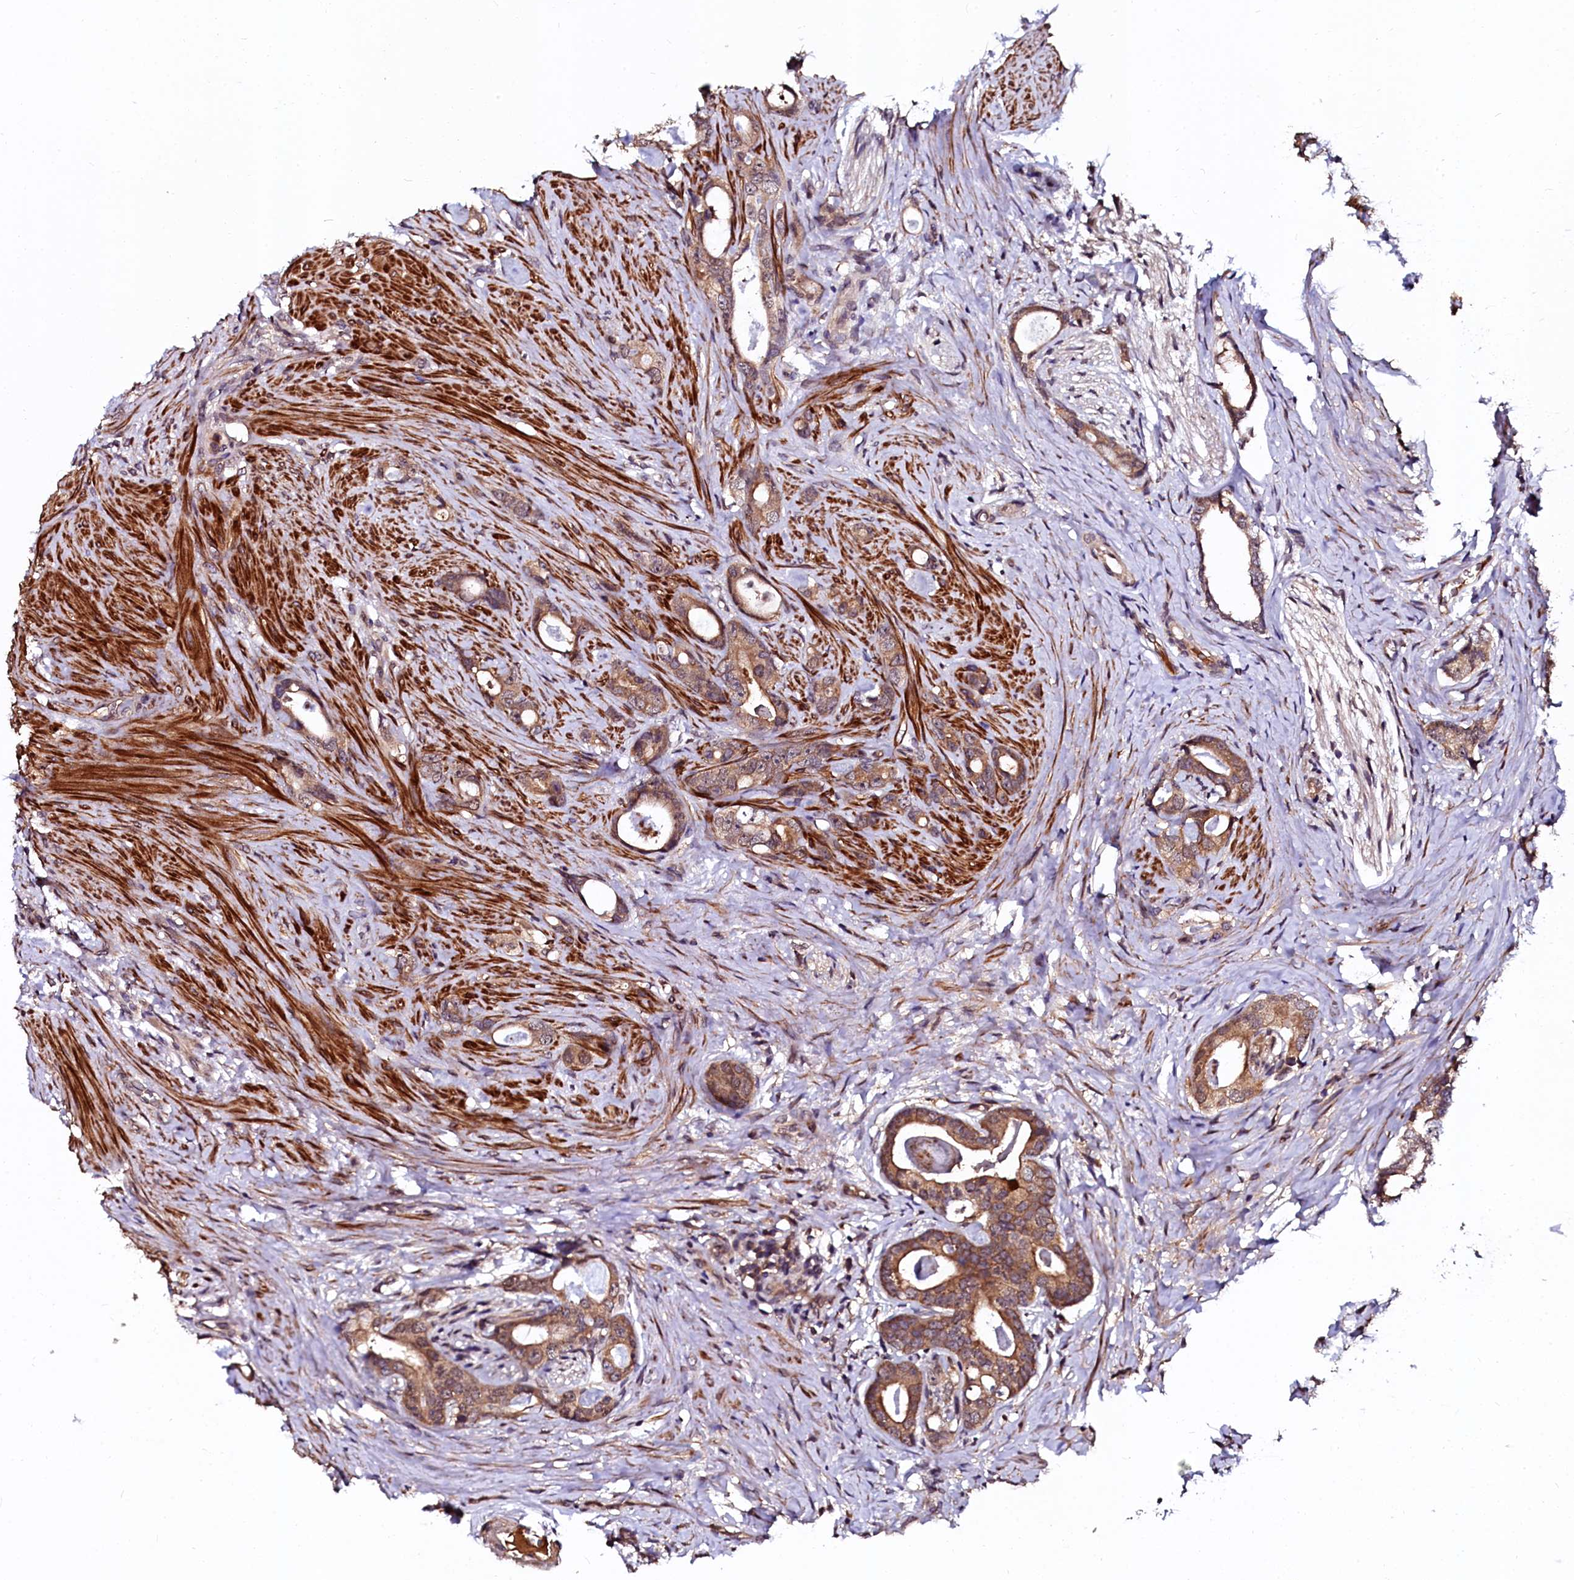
{"staining": {"intensity": "moderate", "quantity": ">75%", "location": "cytoplasmic/membranous"}, "tissue": "prostate cancer", "cell_type": "Tumor cells", "image_type": "cancer", "snomed": [{"axis": "morphology", "description": "Adenocarcinoma, Low grade"}, {"axis": "topography", "description": "Prostate"}], "caption": "The immunohistochemical stain highlights moderate cytoplasmic/membranous positivity in tumor cells of prostate adenocarcinoma (low-grade) tissue.", "gene": "N4BP1", "patient": {"sex": "male", "age": 63}}